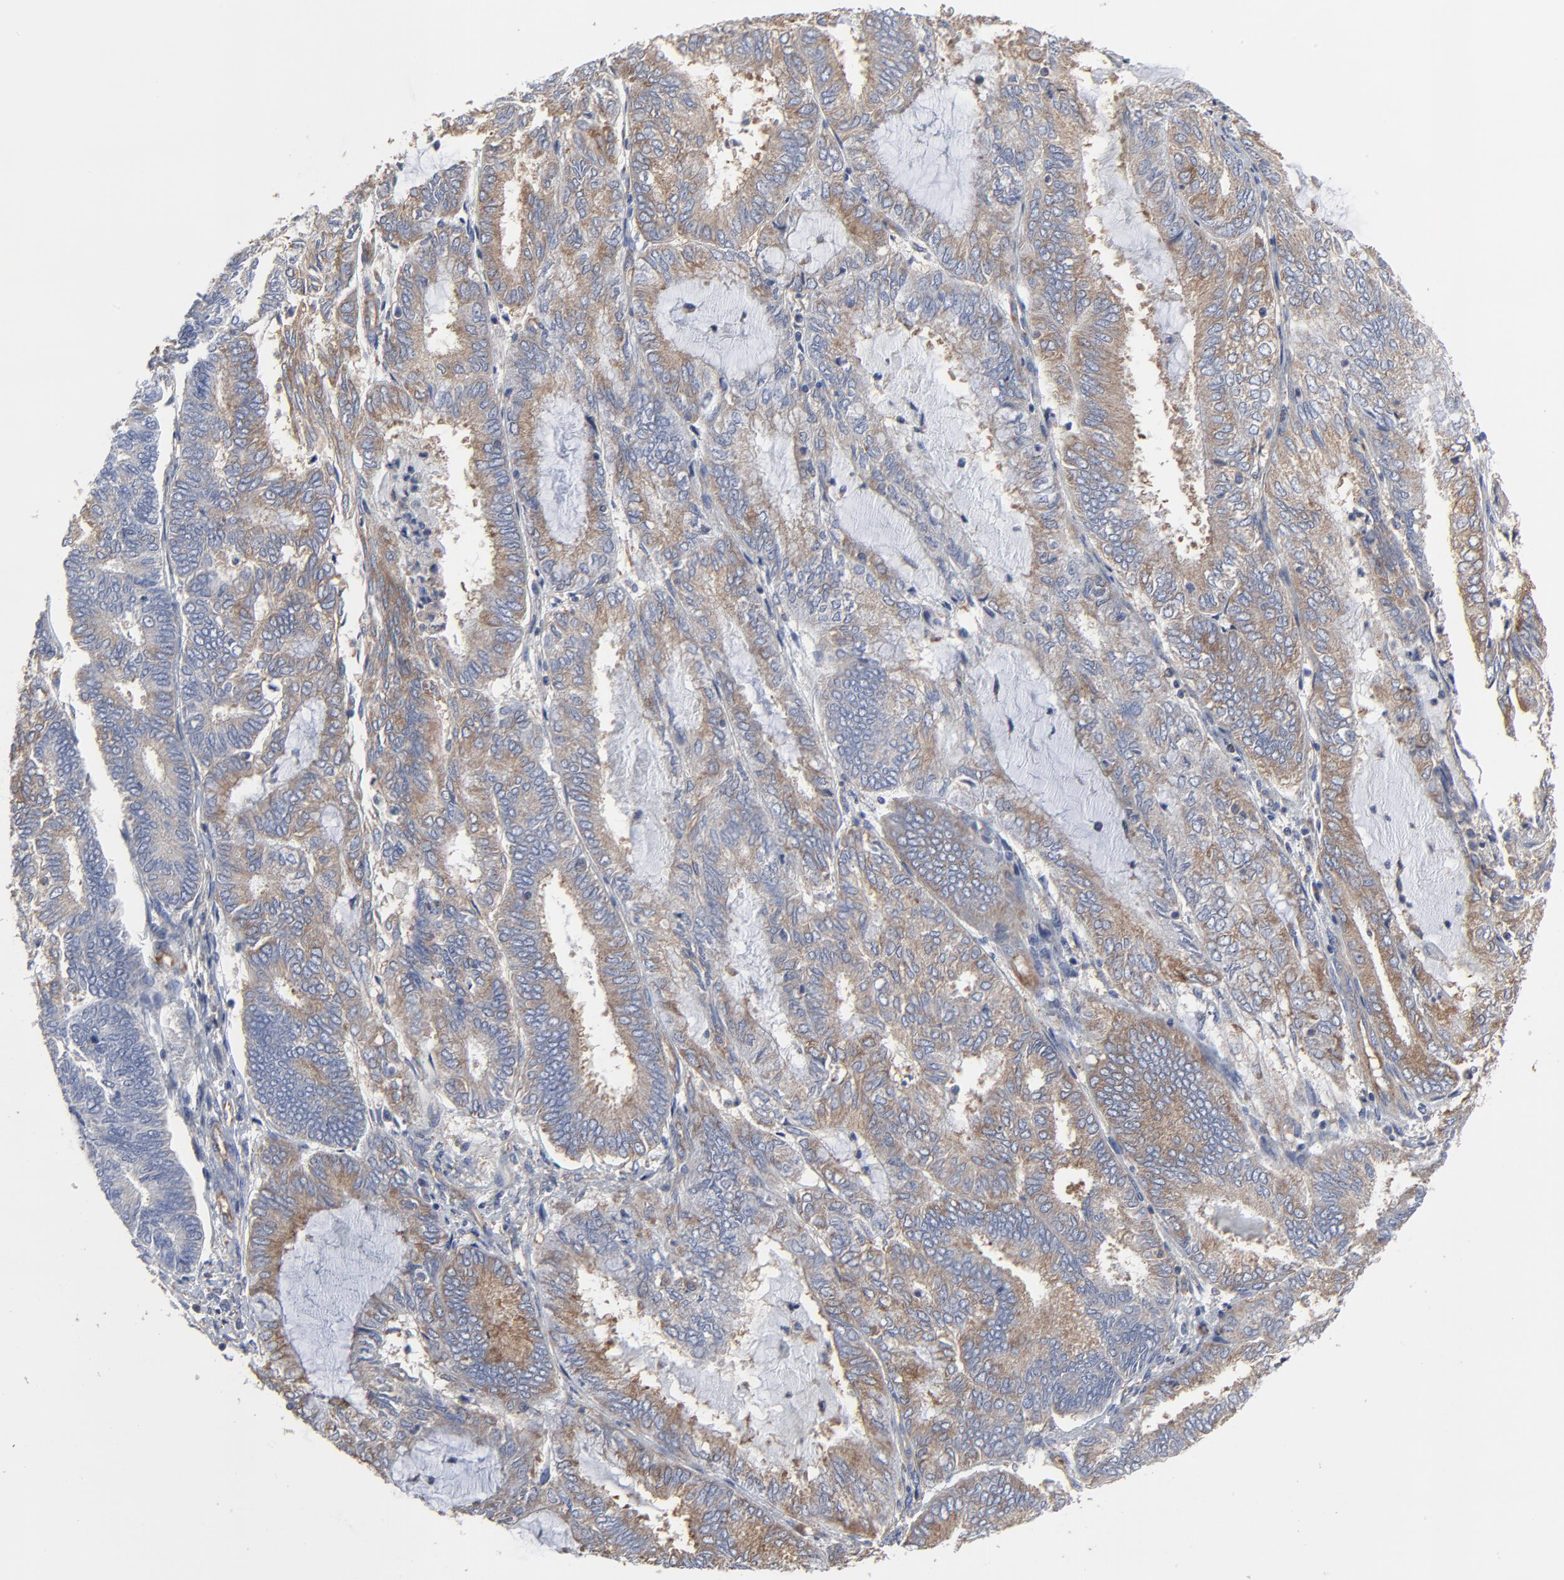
{"staining": {"intensity": "moderate", "quantity": ">75%", "location": "cytoplasmic/membranous"}, "tissue": "endometrial cancer", "cell_type": "Tumor cells", "image_type": "cancer", "snomed": [{"axis": "morphology", "description": "Adenocarcinoma, NOS"}, {"axis": "topography", "description": "Endometrium"}], "caption": "Brown immunohistochemical staining in endometrial cancer (adenocarcinoma) exhibits moderate cytoplasmic/membranous positivity in about >75% of tumor cells.", "gene": "NXF3", "patient": {"sex": "female", "age": 59}}